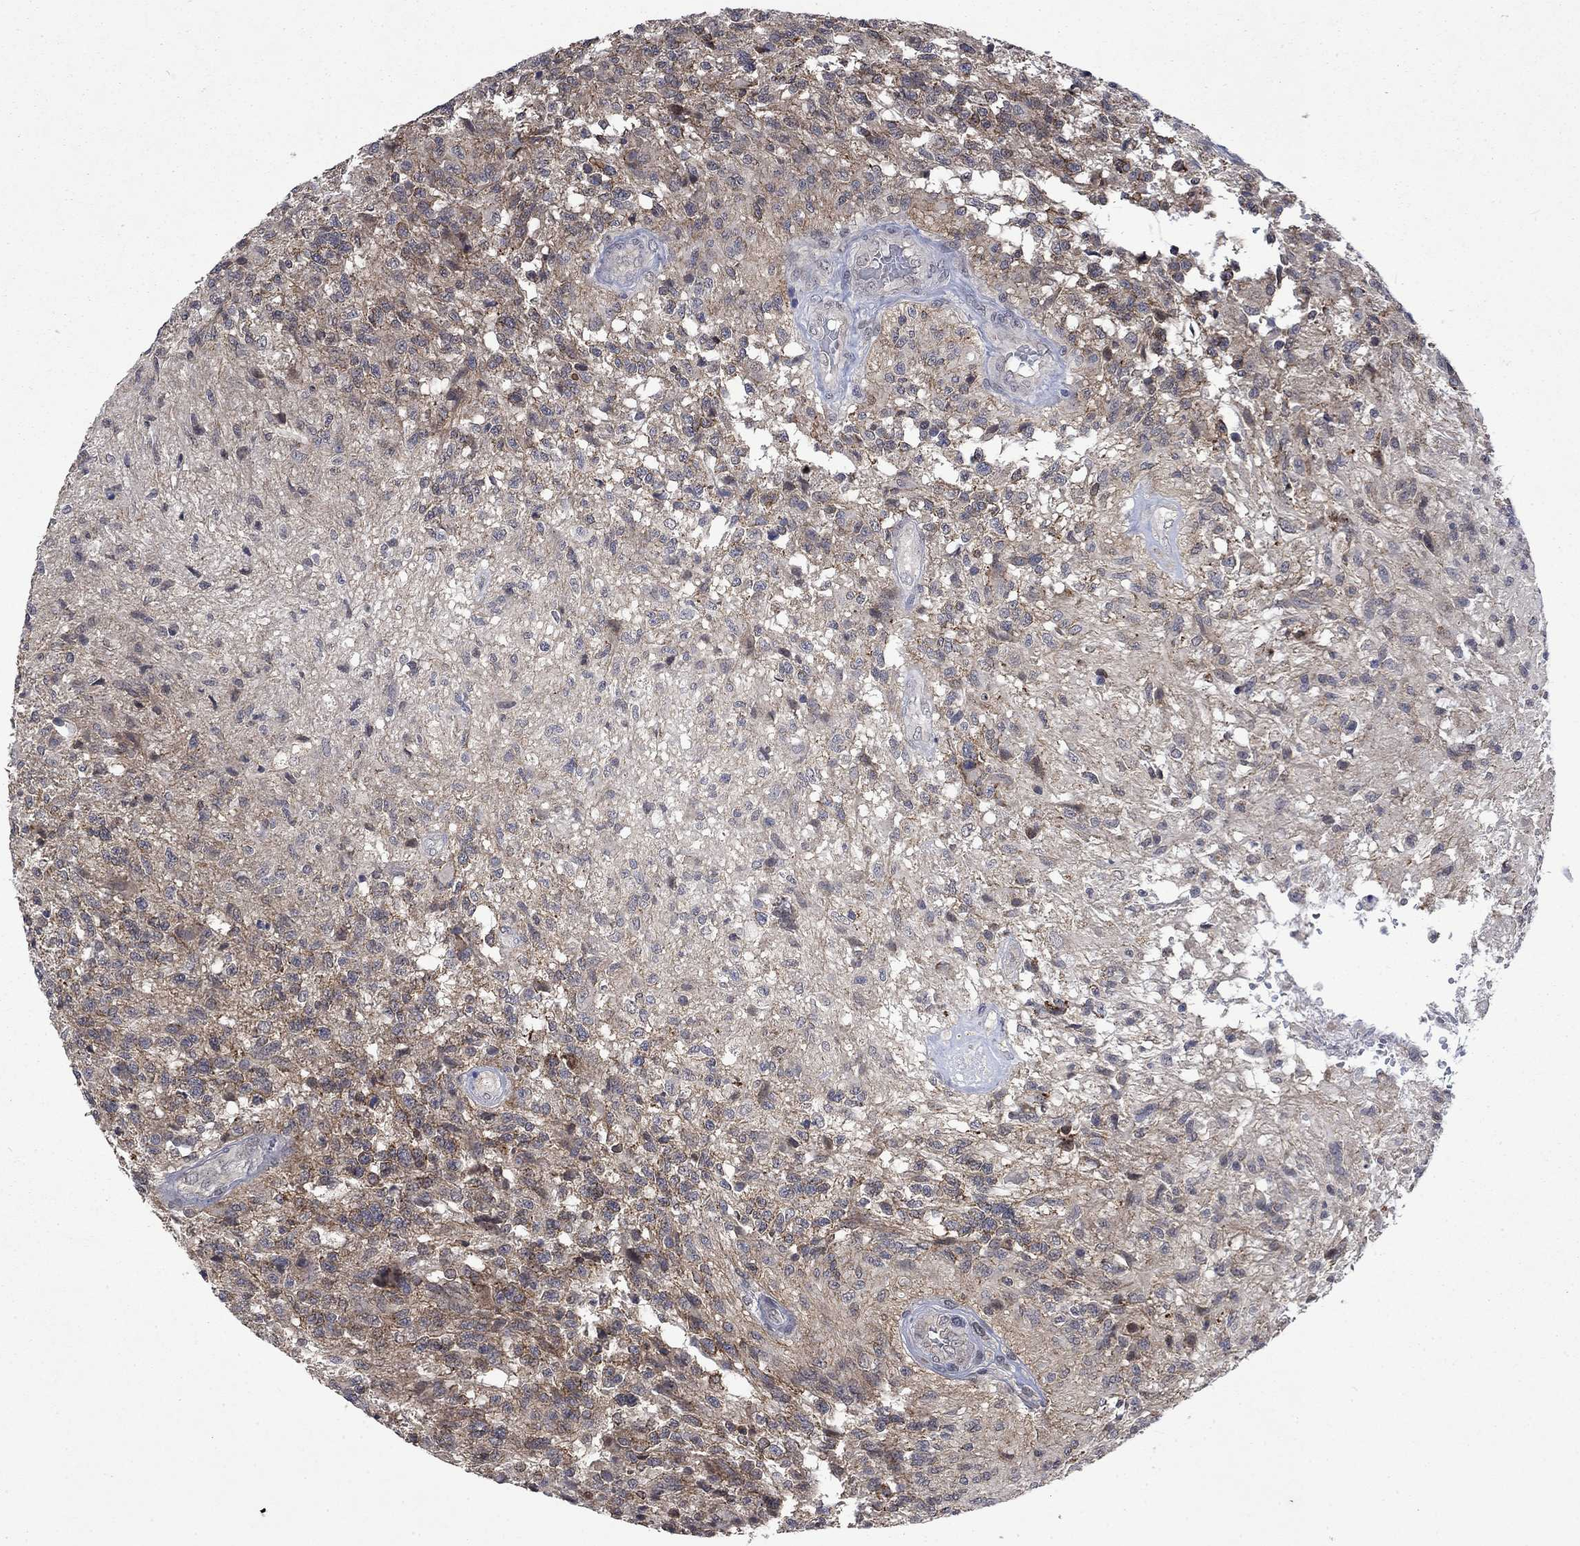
{"staining": {"intensity": "negative", "quantity": "none", "location": "none"}, "tissue": "glioma", "cell_type": "Tumor cells", "image_type": "cancer", "snomed": [{"axis": "morphology", "description": "Glioma, malignant, High grade"}, {"axis": "topography", "description": "Brain"}], "caption": "Protein analysis of high-grade glioma (malignant) shows no significant positivity in tumor cells.", "gene": "PPP1R9A", "patient": {"sex": "male", "age": 56}}